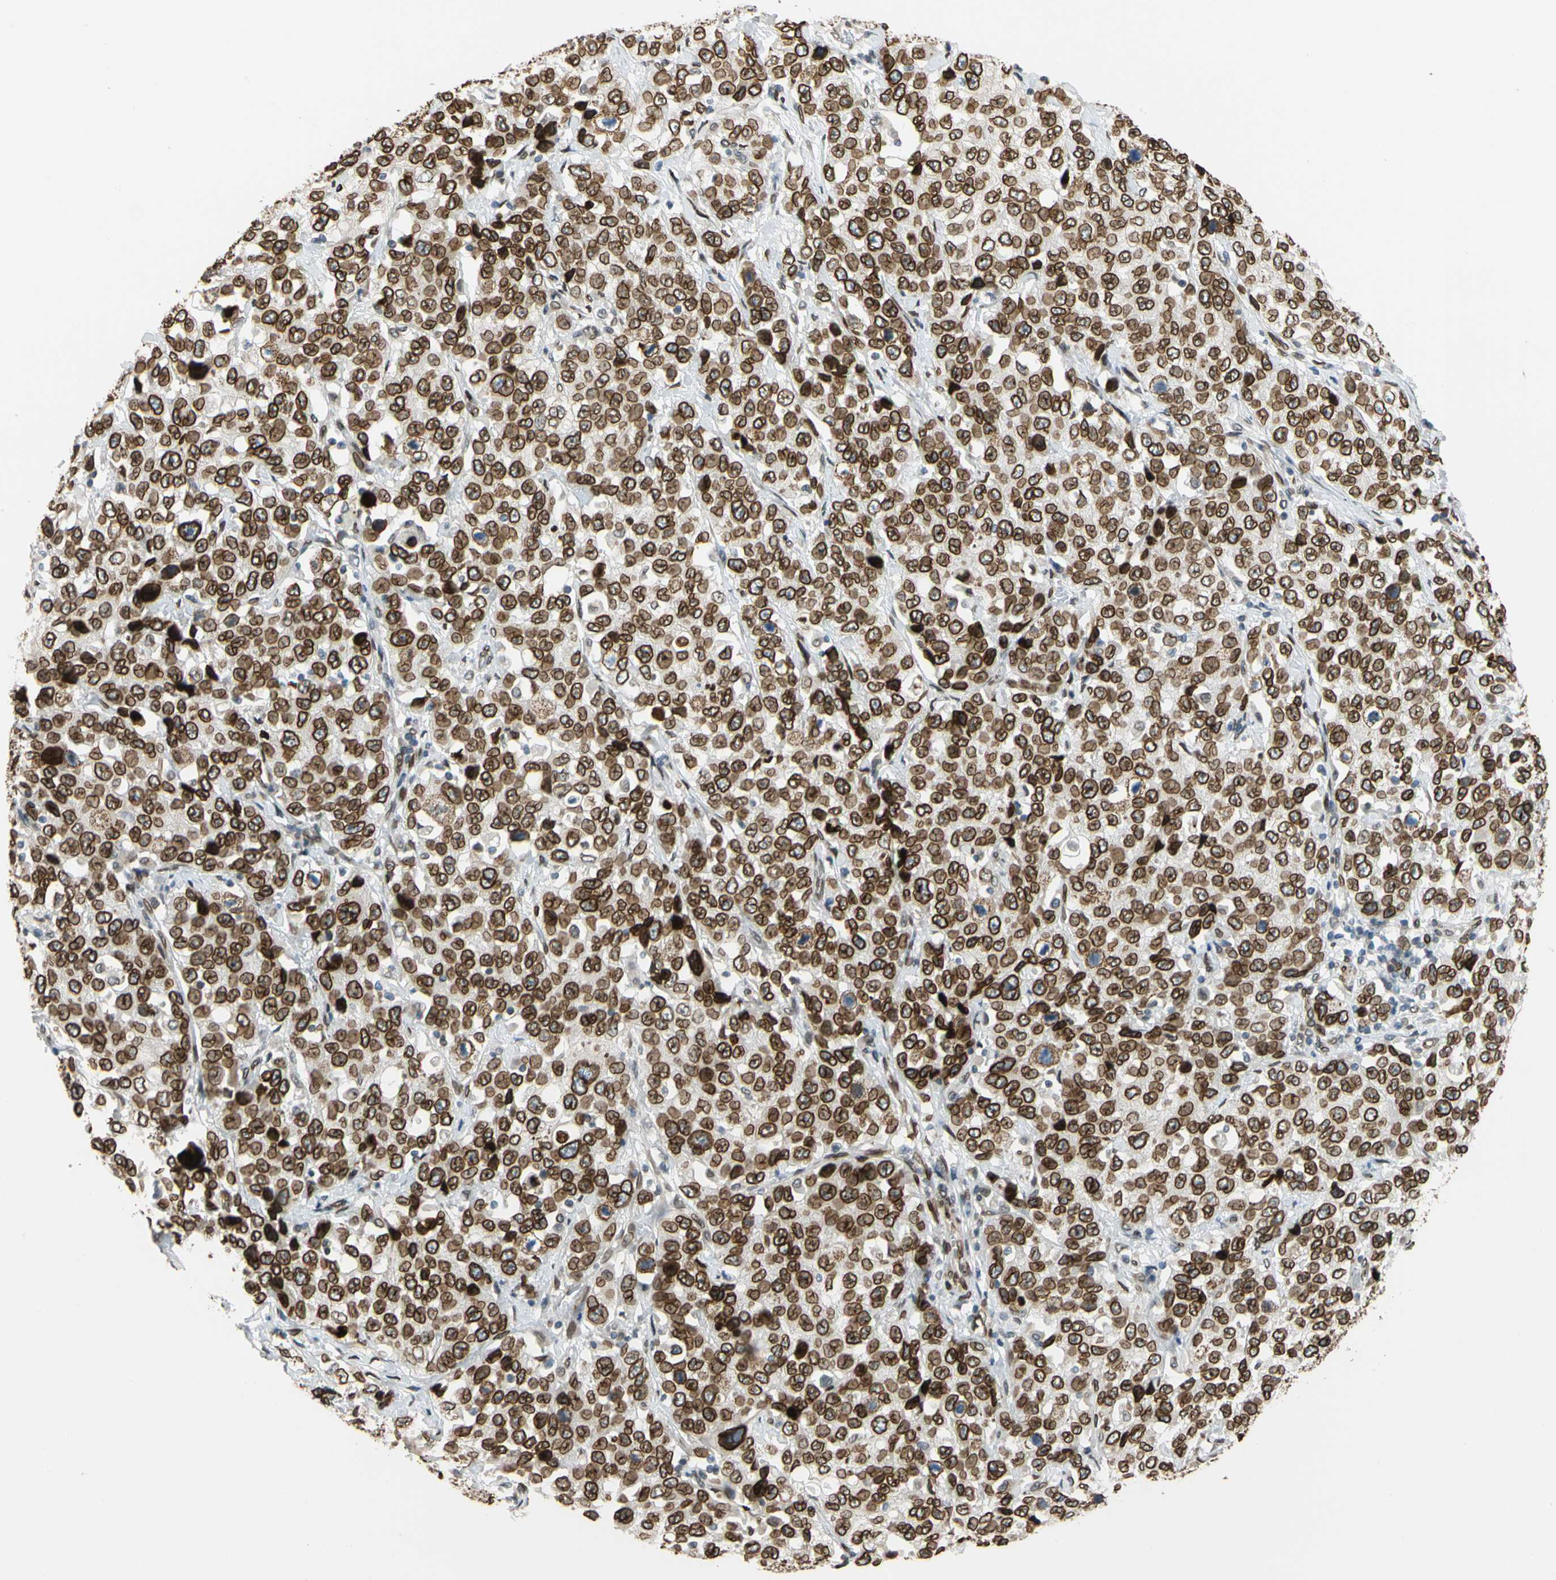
{"staining": {"intensity": "strong", "quantity": ">75%", "location": "cytoplasmic/membranous,nuclear"}, "tissue": "stomach cancer", "cell_type": "Tumor cells", "image_type": "cancer", "snomed": [{"axis": "morphology", "description": "Normal tissue, NOS"}, {"axis": "morphology", "description": "Adenocarcinoma, NOS"}, {"axis": "topography", "description": "Stomach"}], "caption": "Stomach adenocarcinoma was stained to show a protein in brown. There is high levels of strong cytoplasmic/membranous and nuclear positivity in approximately >75% of tumor cells.", "gene": "SUN1", "patient": {"sex": "male", "age": 48}}